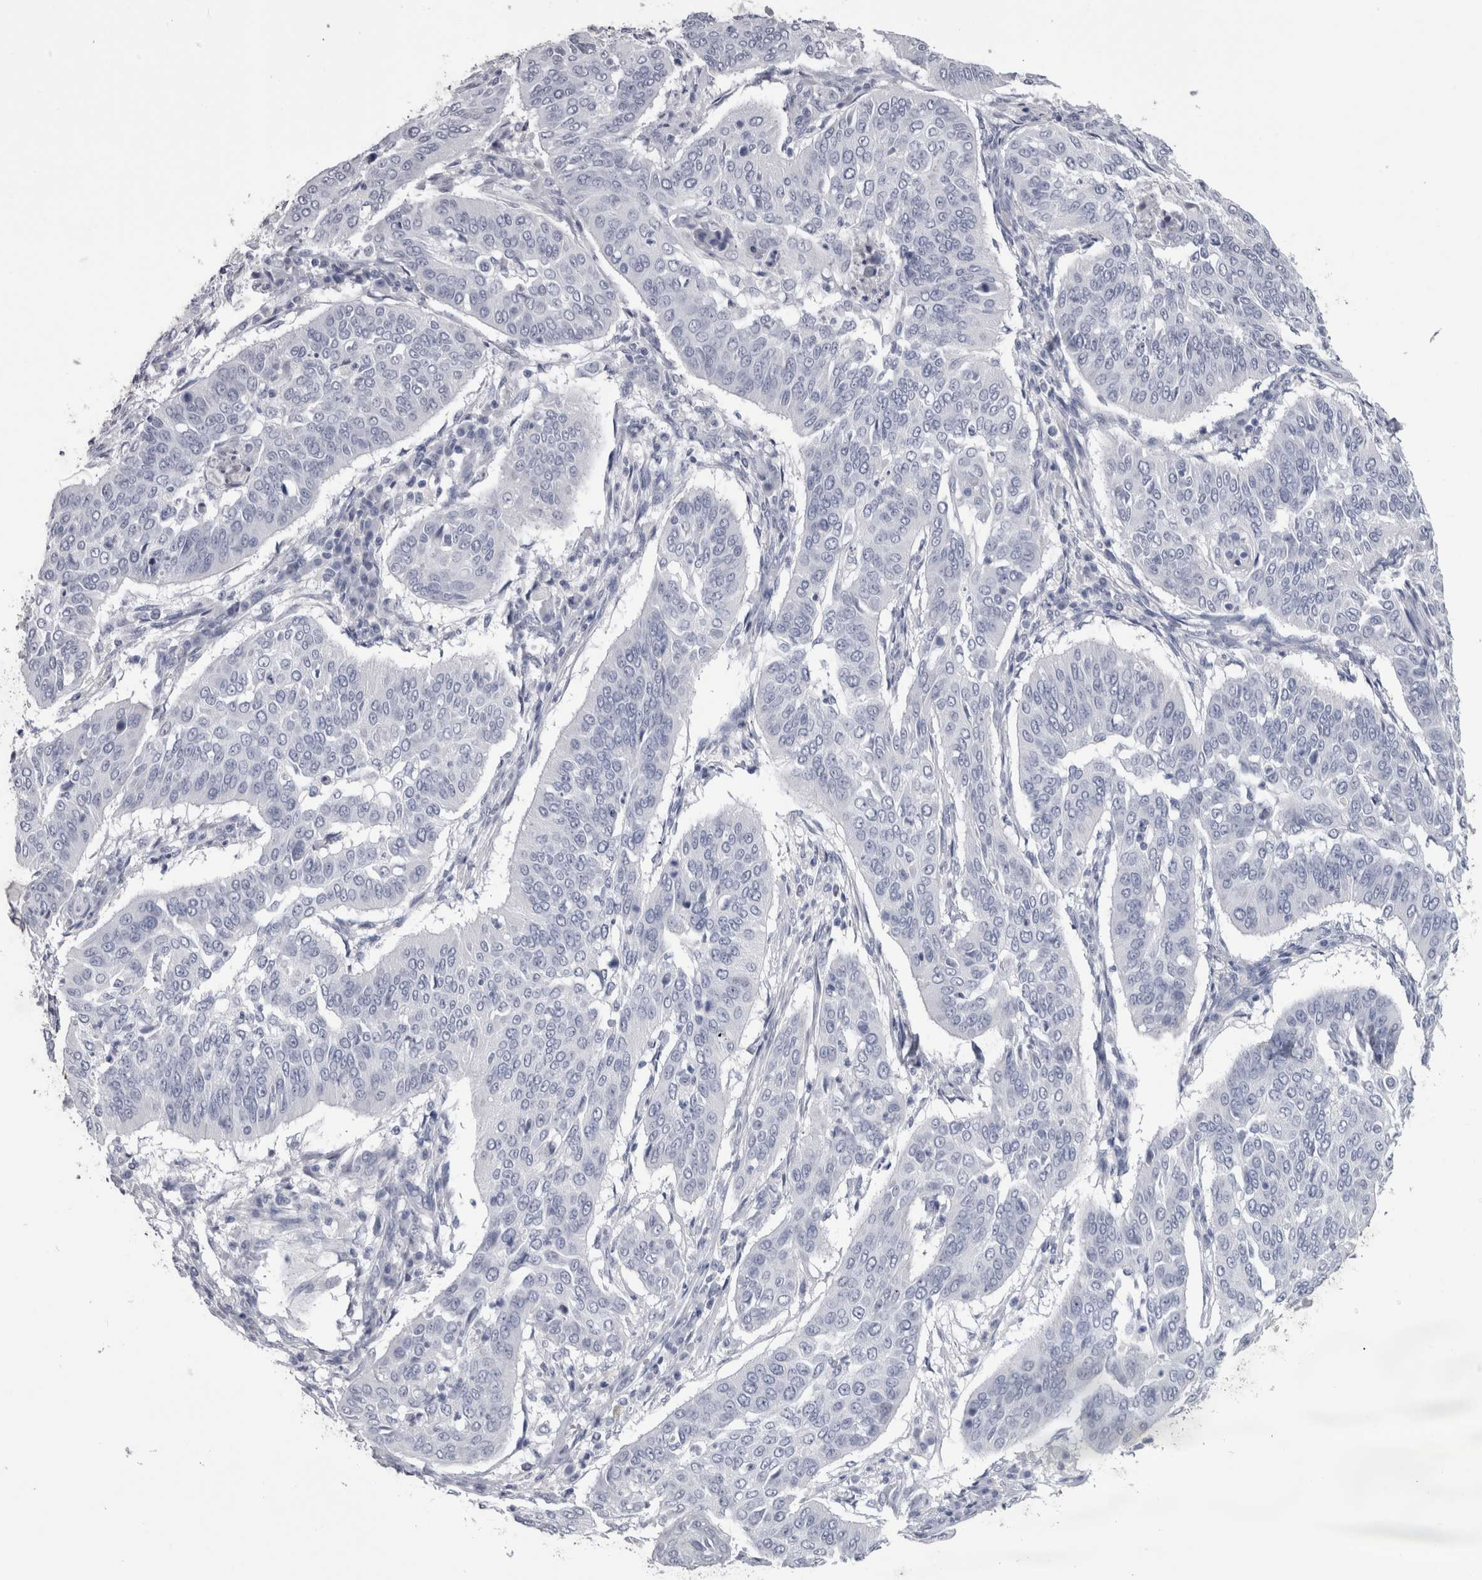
{"staining": {"intensity": "negative", "quantity": "none", "location": "none"}, "tissue": "cervical cancer", "cell_type": "Tumor cells", "image_type": "cancer", "snomed": [{"axis": "morphology", "description": "Normal tissue, NOS"}, {"axis": "morphology", "description": "Squamous cell carcinoma, NOS"}, {"axis": "topography", "description": "Cervix"}], "caption": "Immunohistochemical staining of squamous cell carcinoma (cervical) exhibits no significant expression in tumor cells.", "gene": "PTH", "patient": {"sex": "female", "age": 39}}